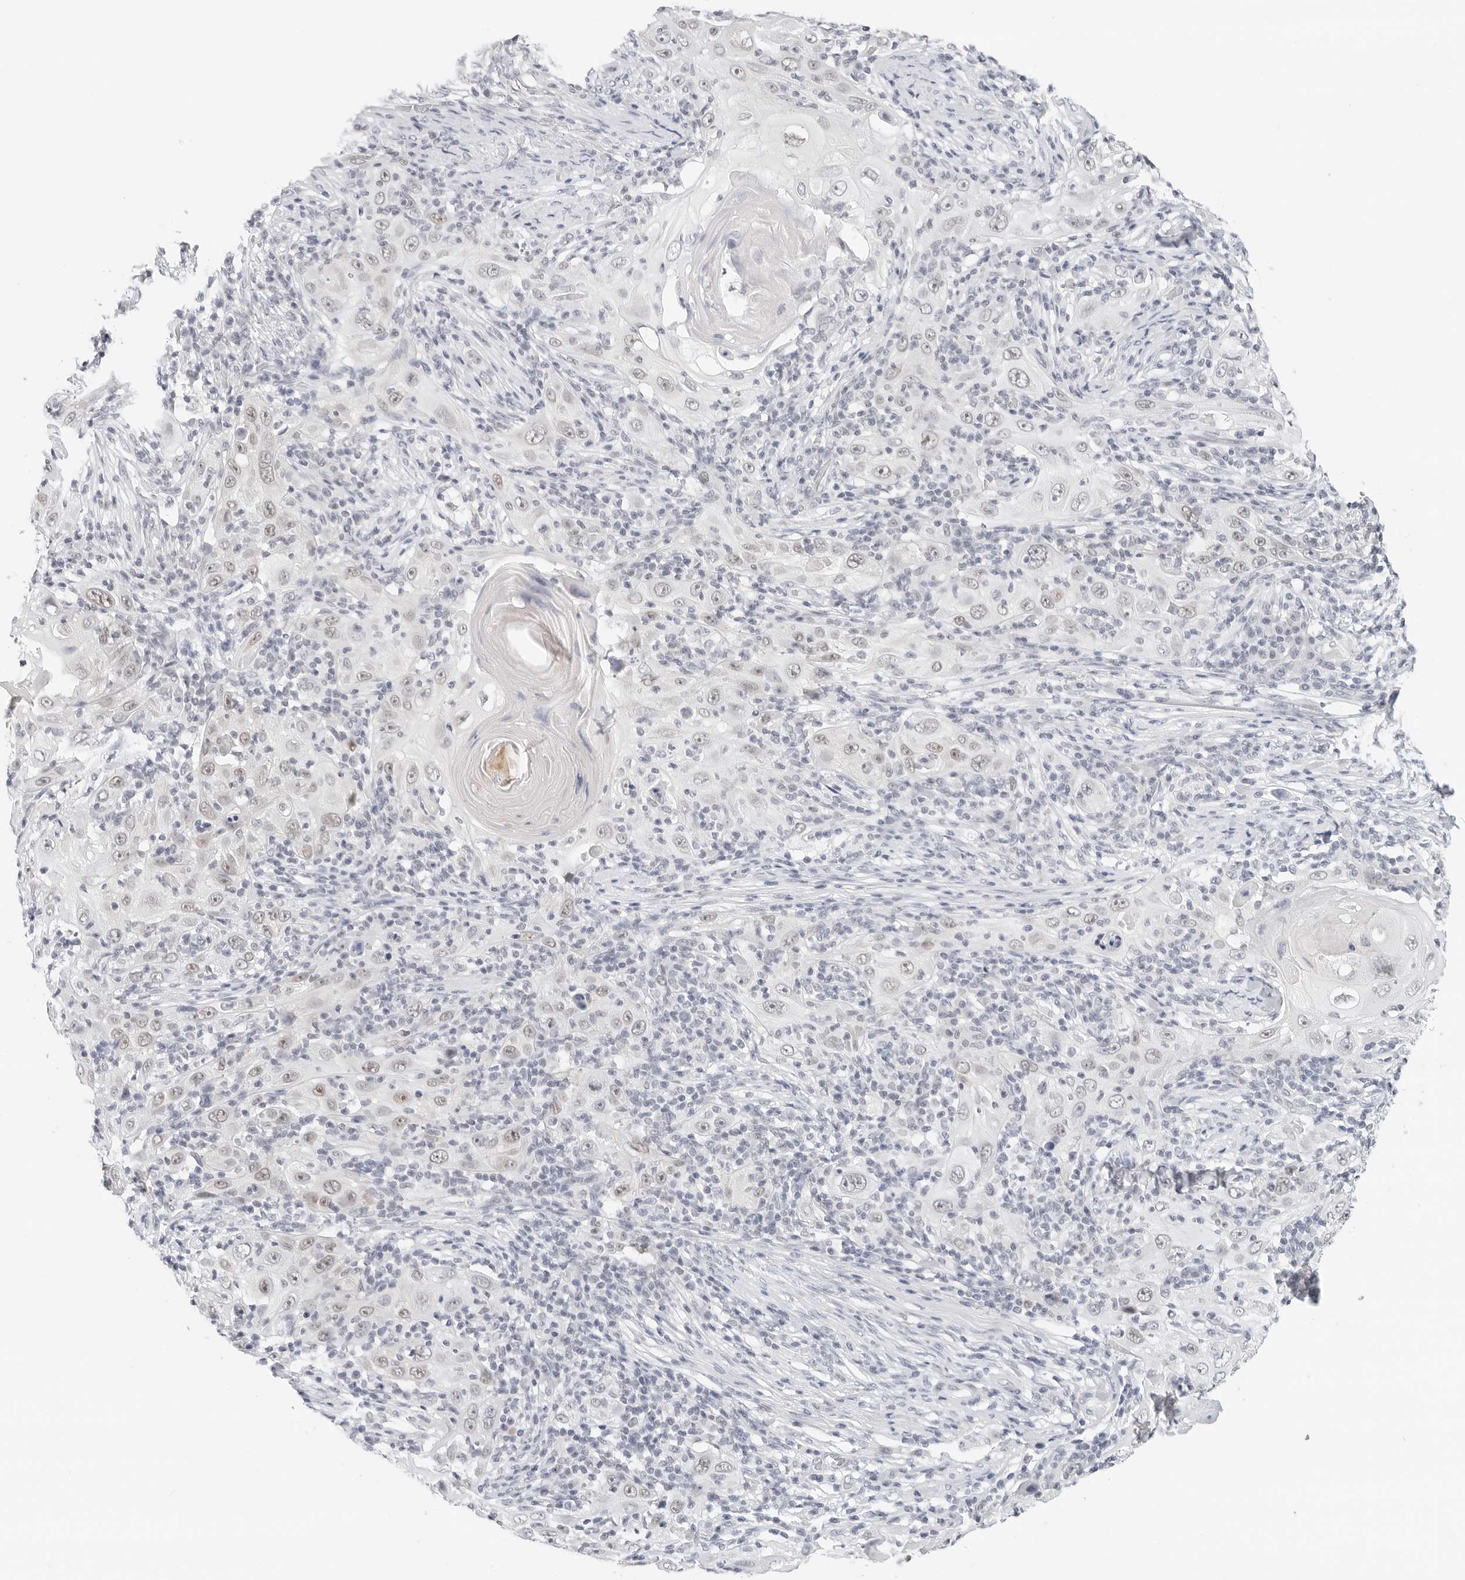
{"staining": {"intensity": "weak", "quantity": "<25%", "location": "nuclear"}, "tissue": "skin cancer", "cell_type": "Tumor cells", "image_type": "cancer", "snomed": [{"axis": "morphology", "description": "Squamous cell carcinoma, NOS"}, {"axis": "topography", "description": "Skin"}], "caption": "Tumor cells are negative for protein expression in human squamous cell carcinoma (skin).", "gene": "TSEN2", "patient": {"sex": "female", "age": 88}}